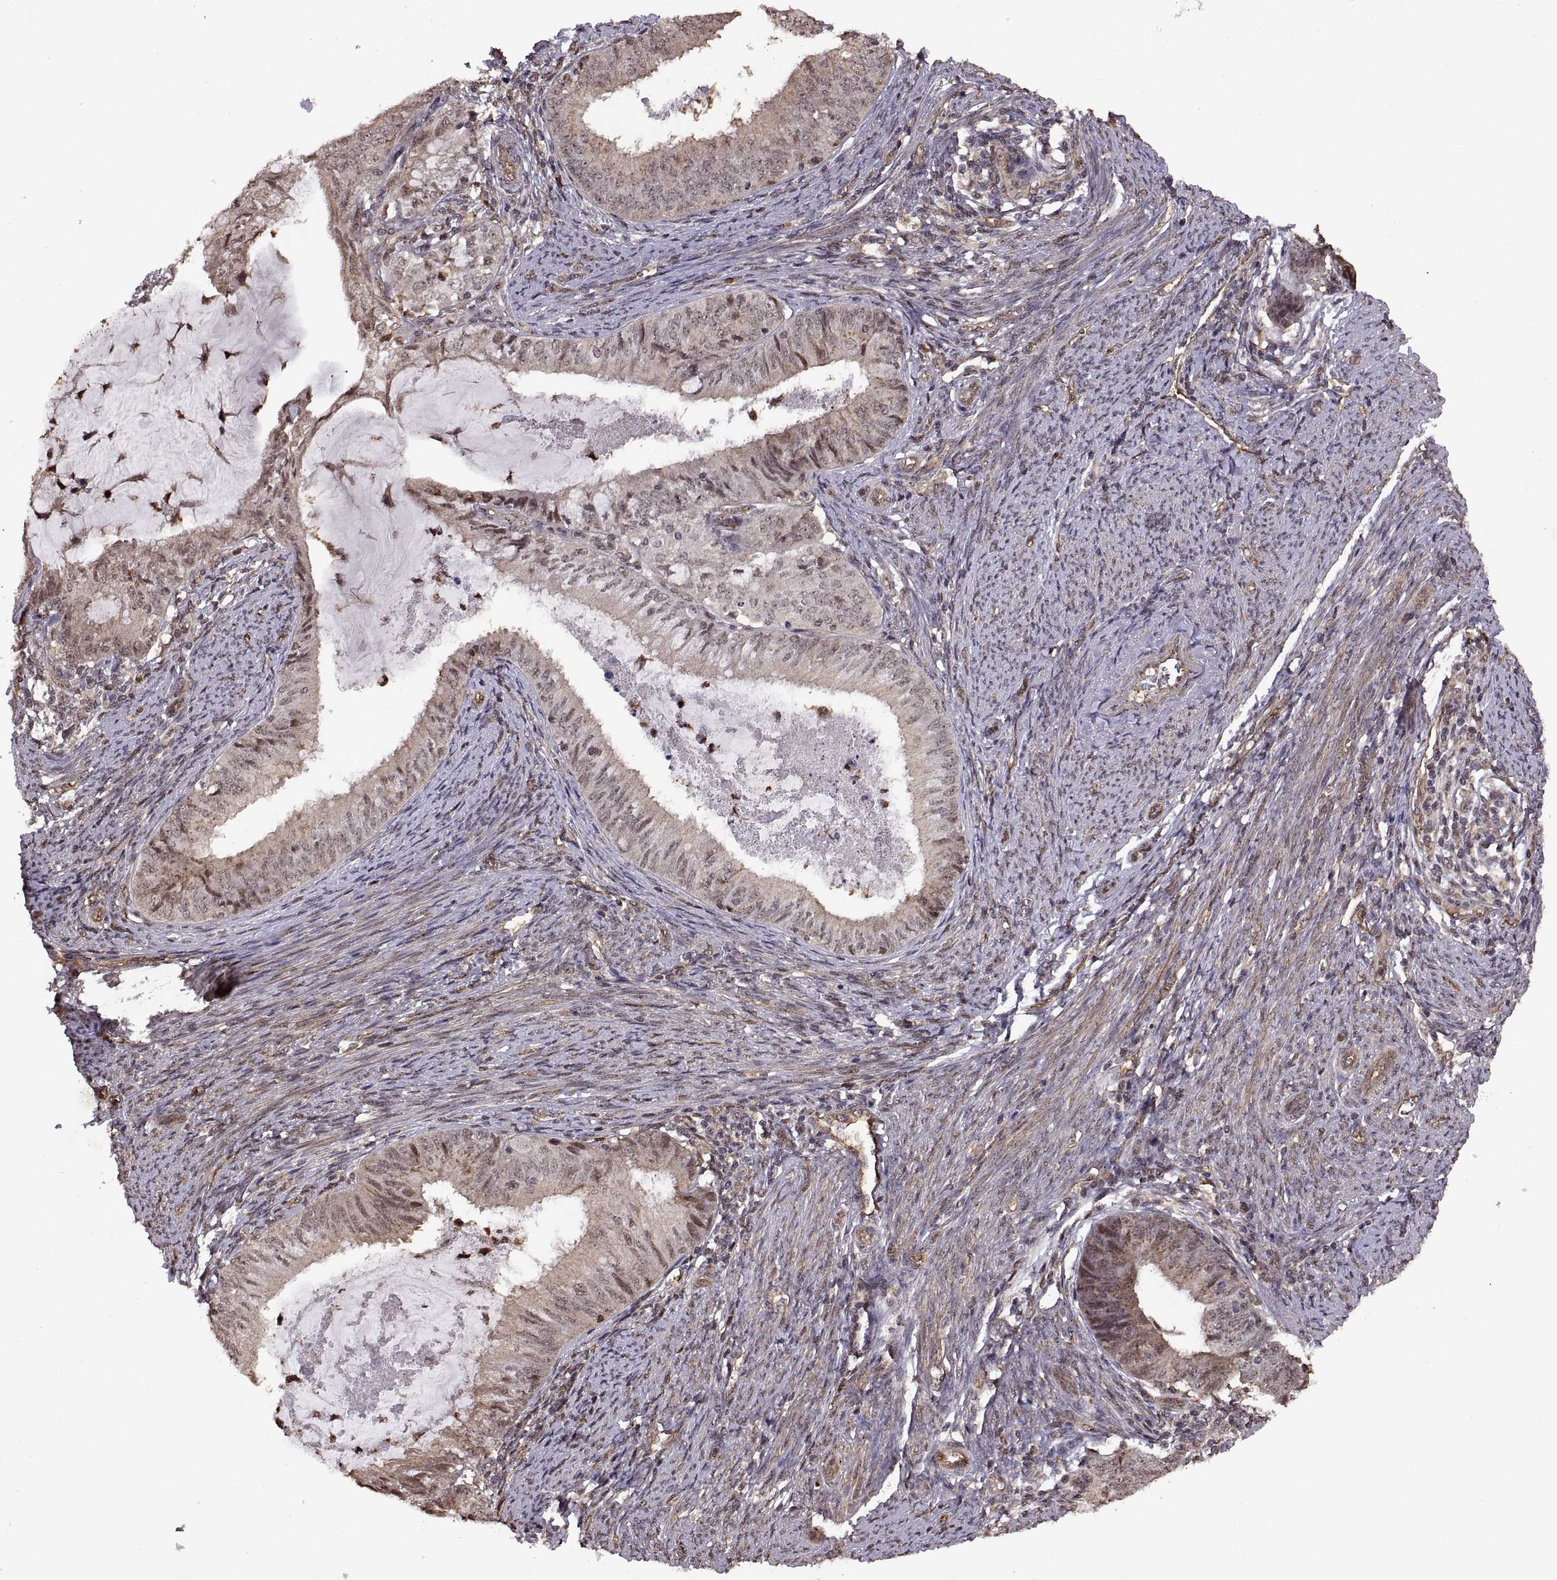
{"staining": {"intensity": "weak", "quantity": "<25%", "location": "nuclear"}, "tissue": "endometrial cancer", "cell_type": "Tumor cells", "image_type": "cancer", "snomed": [{"axis": "morphology", "description": "Adenocarcinoma, NOS"}, {"axis": "topography", "description": "Endometrium"}], "caption": "High power microscopy image of an immunohistochemistry (IHC) photomicrograph of endometrial cancer (adenocarcinoma), revealing no significant staining in tumor cells.", "gene": "ARRB1", "patient": {"sex": "female", "age": 57}}